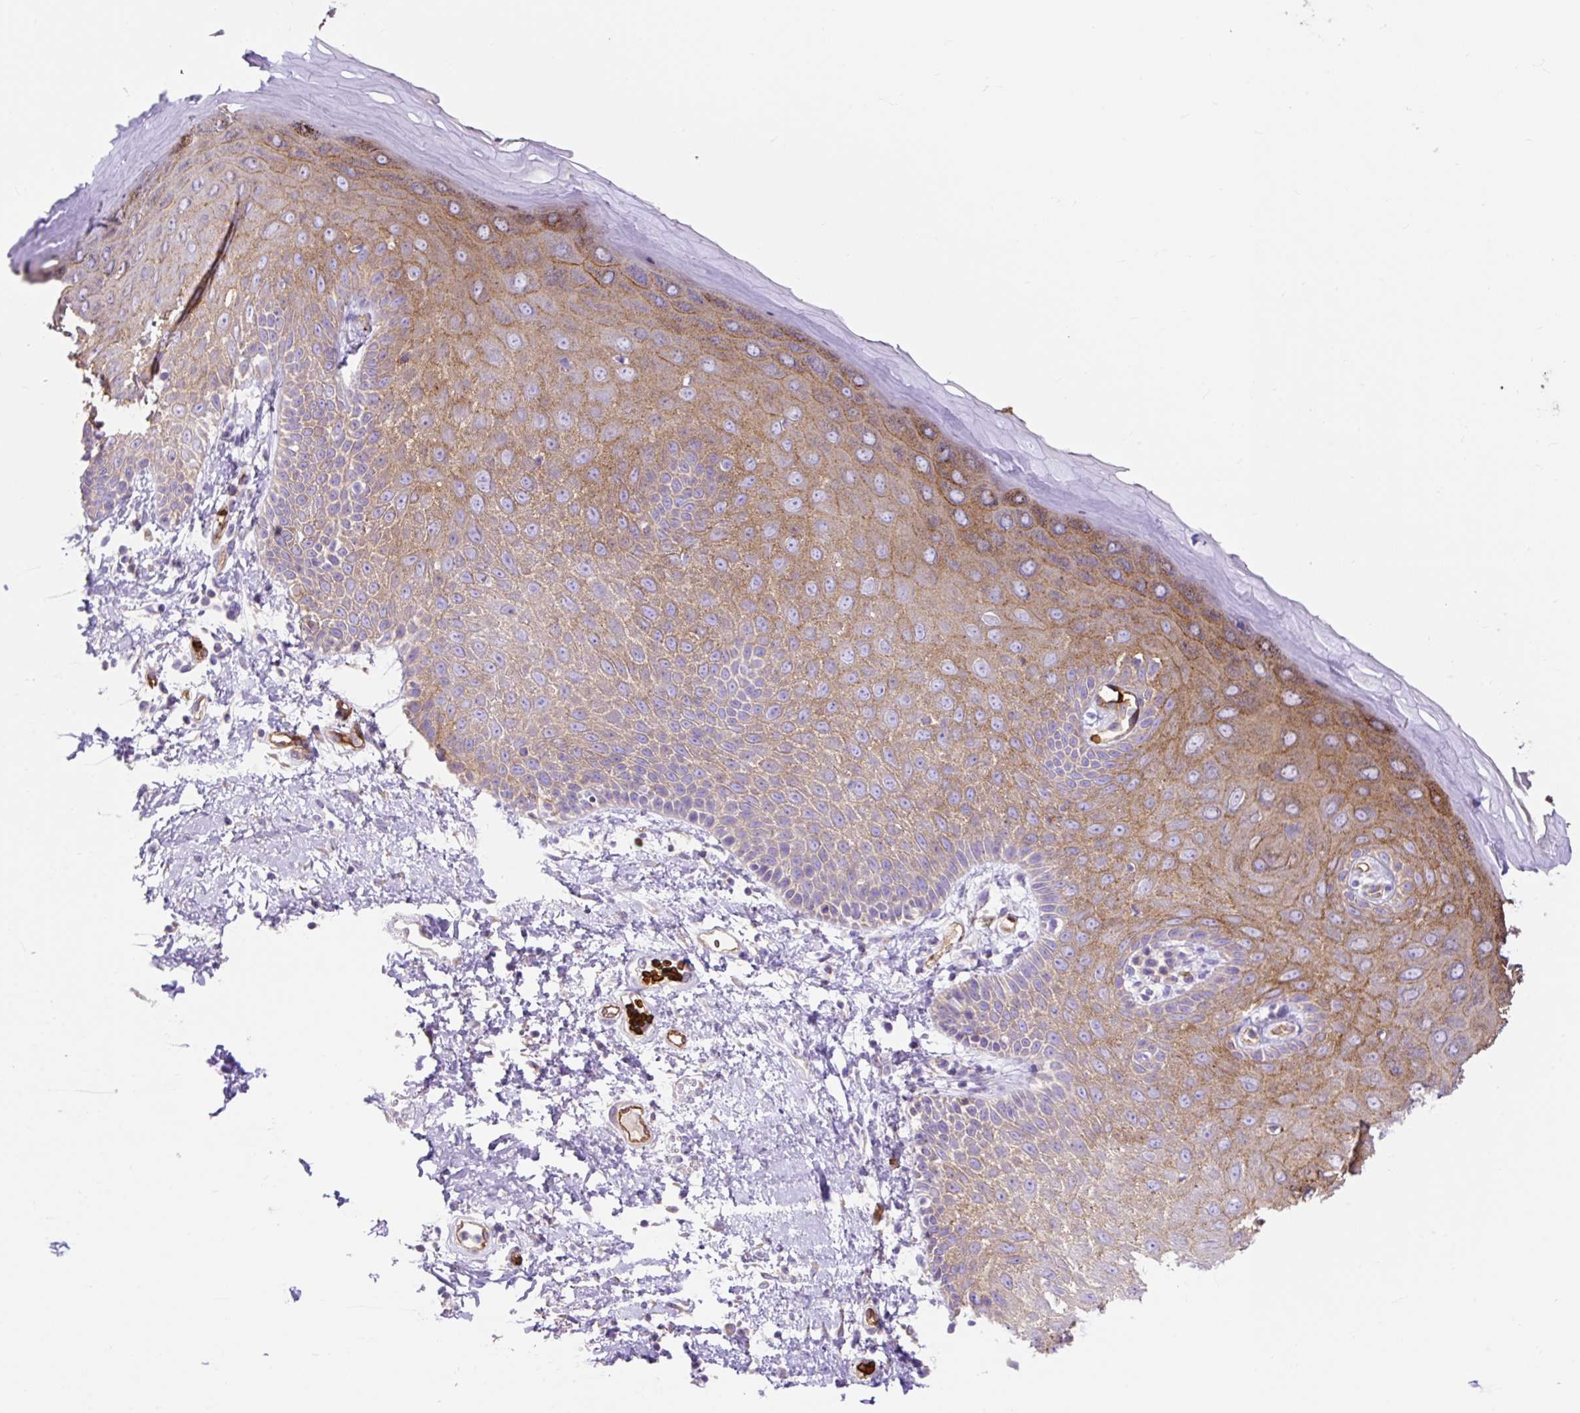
{"staining": {"intensity": "moderate", "quantity": "25%-75%", "location": "cytoplasmic/membranous"}, "tissue": "skin", "cell_type": "Epidermal cells", "image_type": "normal", "snomed": [{"axis": "morphology", "description": "Normal tissue, NOS"}, {"axis": "topography", "description": "Anal"}, {"axis": "topography", "description": "Peripheral nerve tissue"}], "caption": "Immunohistochemical staining of benign skin displays medium levels of moderate cytoplasmic/membranous expression in about 25%-75% of epidermal cells.", "gene": "HIP1R", "patient": {"sex": "male", "age": 78}}